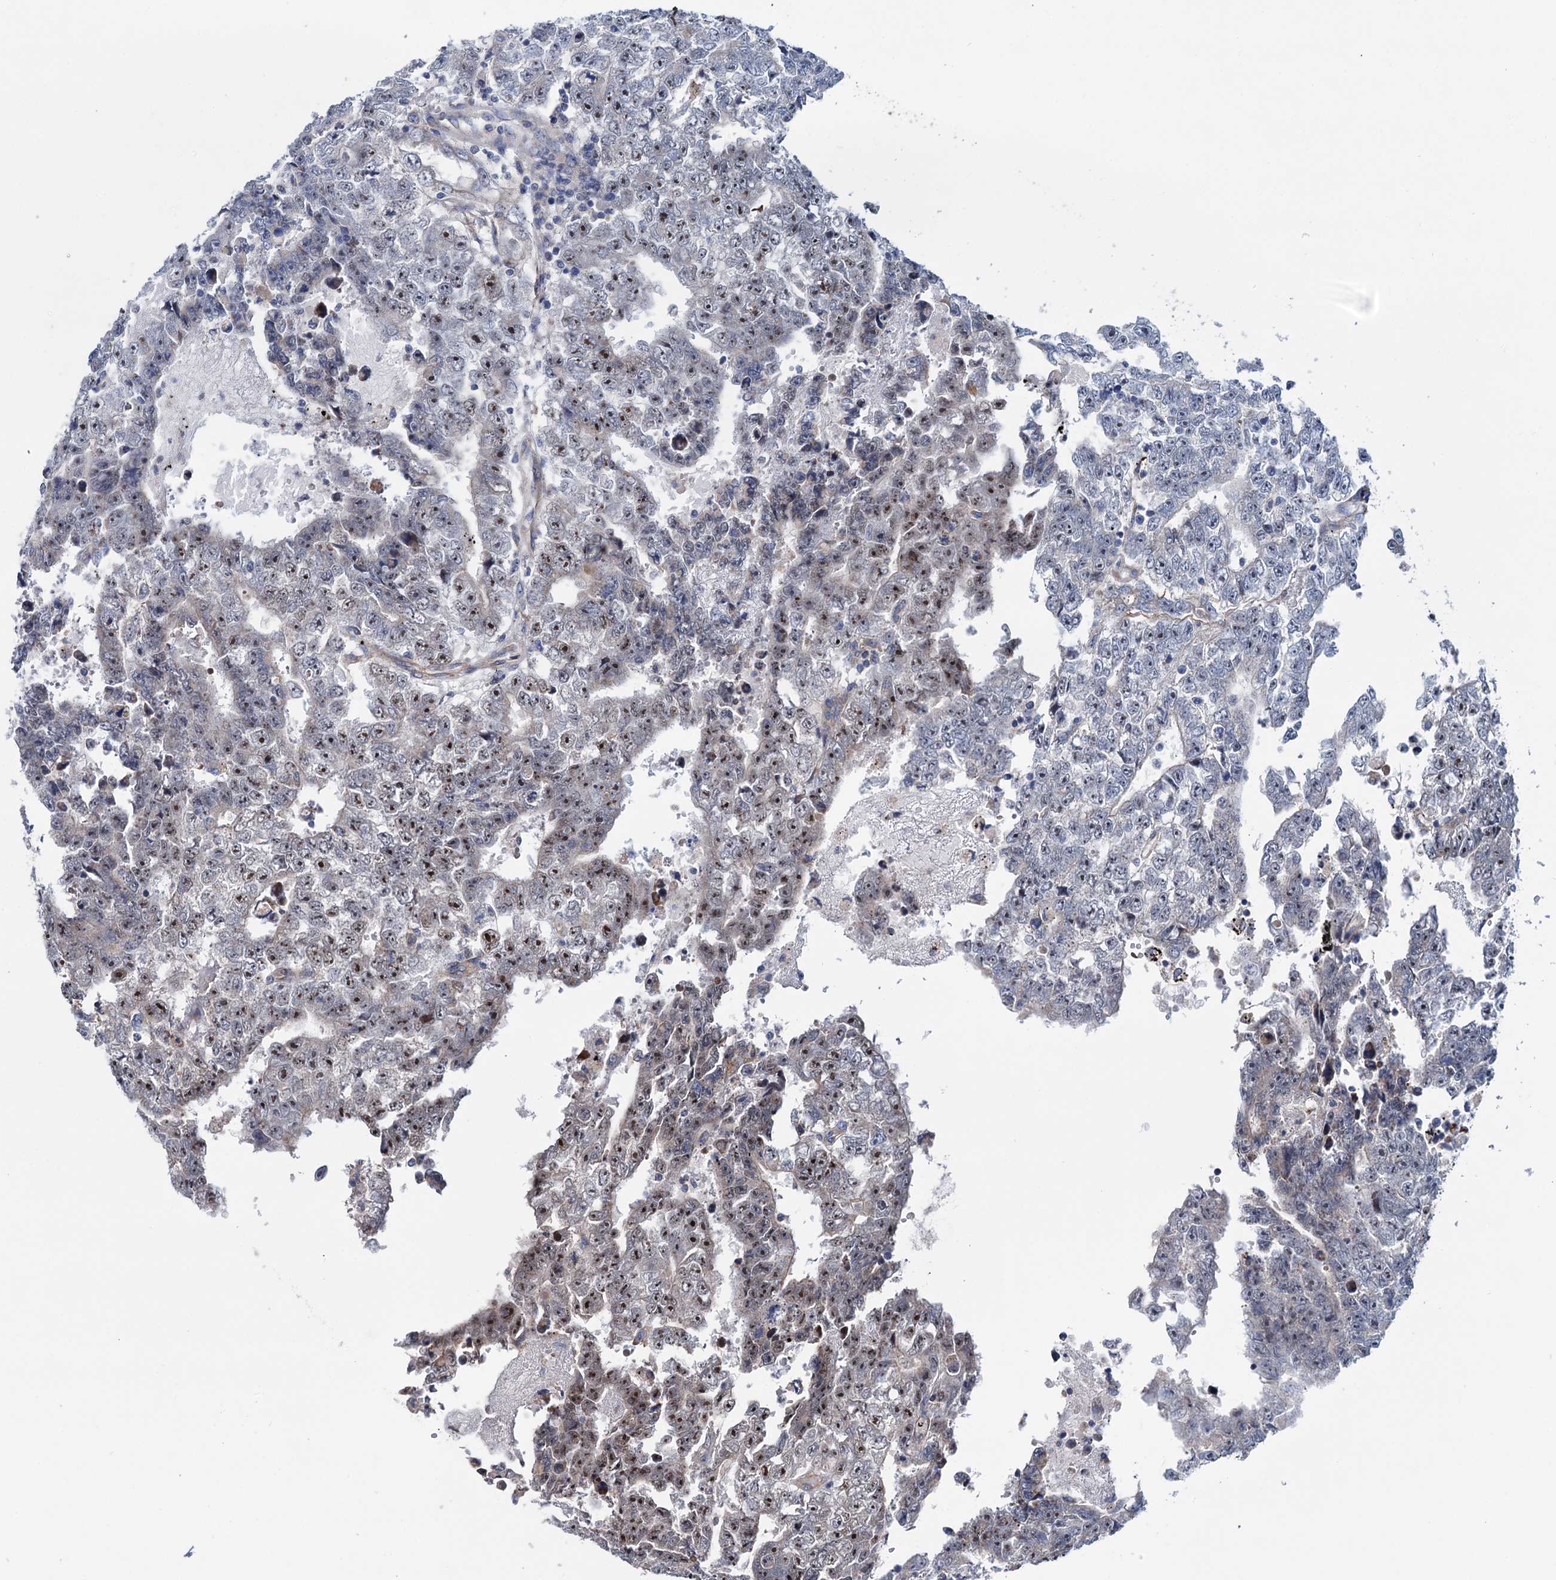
{"staining": {"intensity": "moderate", "quantity": "25%-75%", "location": "nuclear"}, "tissue": "testis cancer", "cell_type": "Tumor cells", "image_type": "cancer", "snomed": [{"axis": "morphology", "description": "Carcinoma, Embryonal, NOS"}, {"axis": "topography", "description": "Testis"}], "caption": "DAB immunohistochemical staining of embryonal carcinoma (testis) displays moderate nuclear protein staining in about 25%-75% of tumor cells.", "gene": "EYA4", "patient": {"sex": "male", "age": 25}}